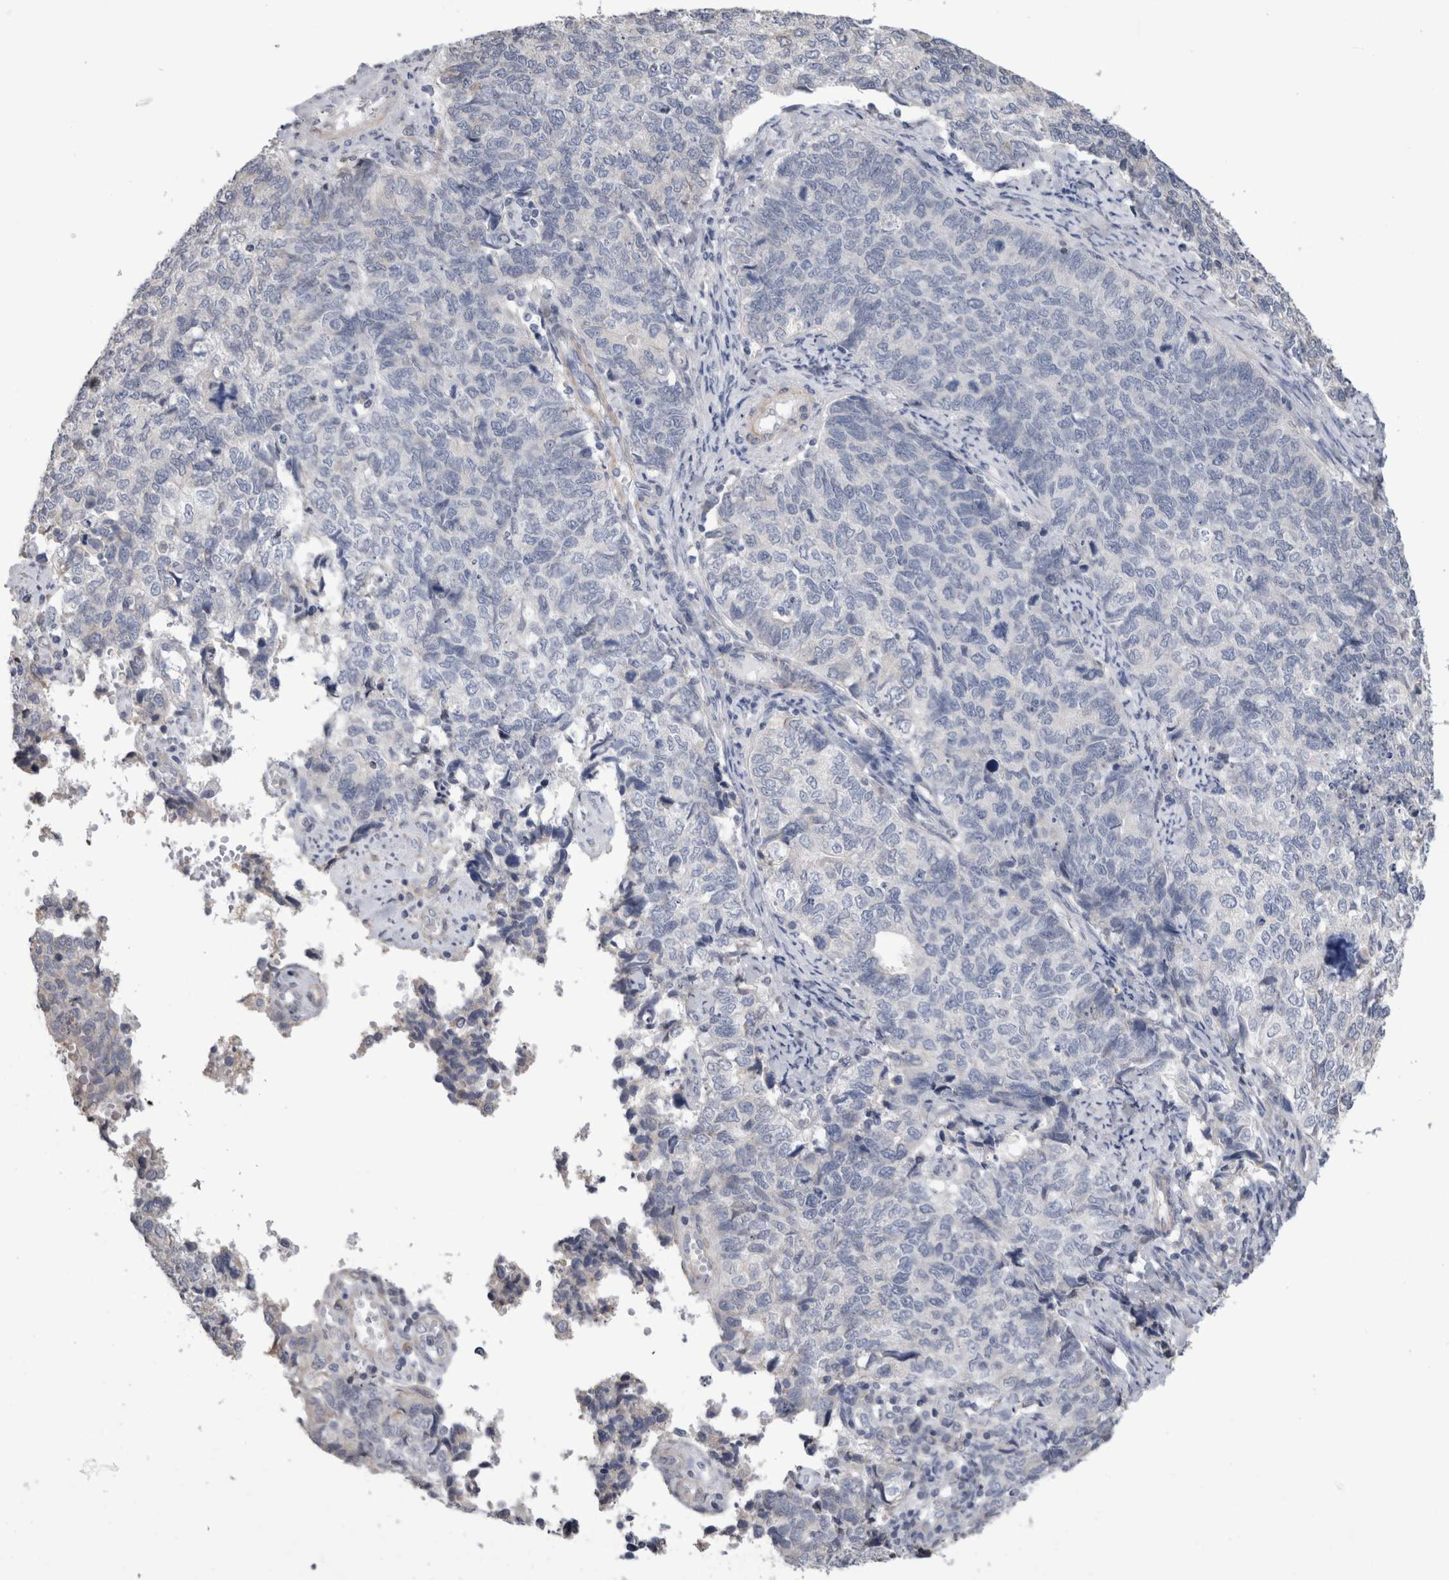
{"staining": {"intensity": "negative", "quantity": "none", "location": "none"}, "tissue": "cervical cancer", "cell_type": "Tumor cells", "image_type": "cancer", "snomed": [{"axis": "morphology", "description": "Squamous cell carcinoma, NOS"}, {"axis": "topography", "description": "Cervix"}], "caption": "Micrograph shows no protein positivity in tumor cells of squamous cell carcinoma (cervical) tissue. (Brightfield microscopy of DAB (3,3'-diaminobenzidine) immunohistochemistry (IHC) at high magnification).", "gene": "SMAP2", "patient": {"sex": "female", "age": 63}}